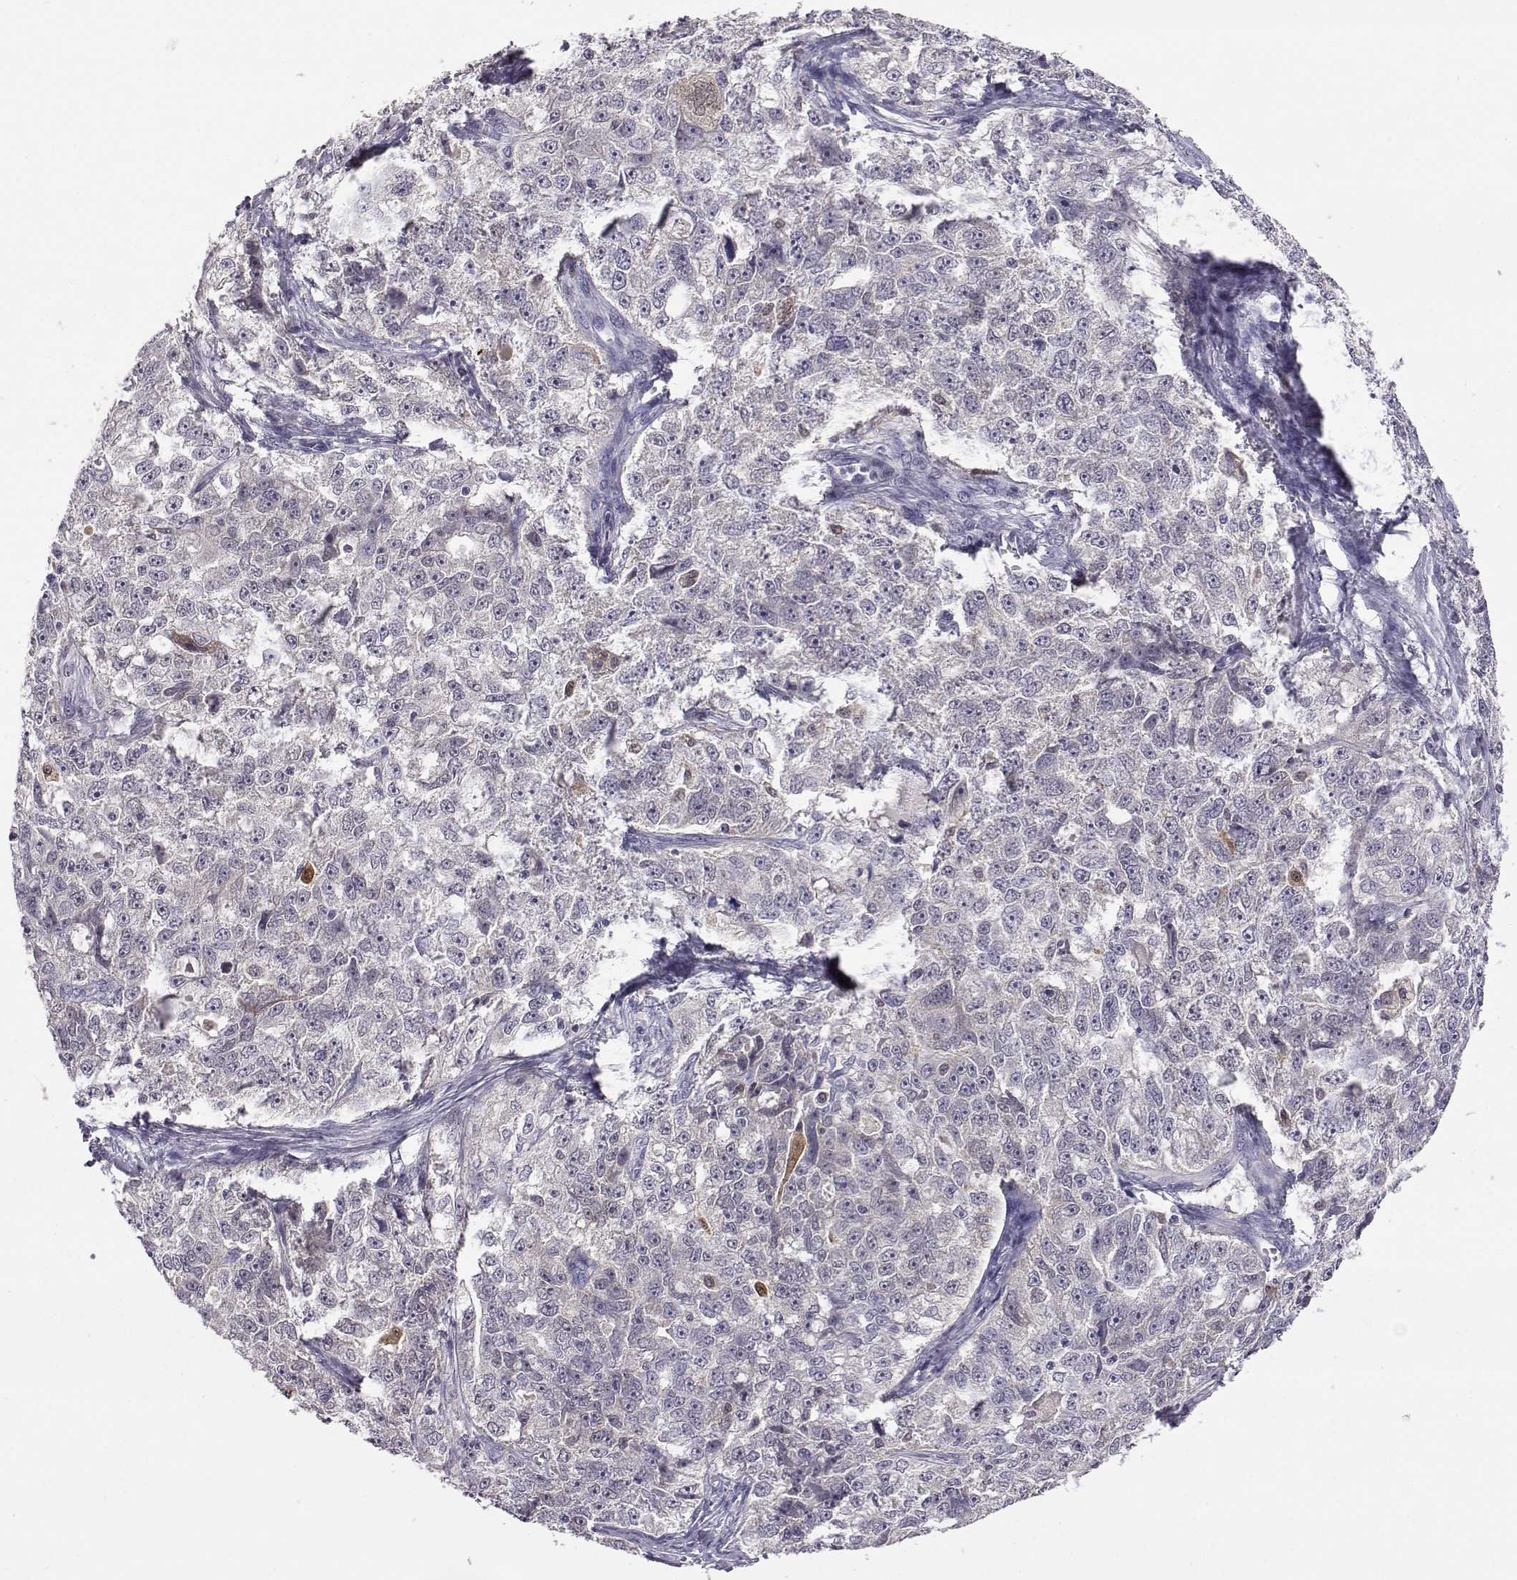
{"staining": {"intensity": "negative", "quantity": "none", "location": "none"}, "tissue": "ovarian cancer", "cell_type": "Tumor cells", "image_type": "cancer", "snomed": [{"axis": "morphology", "description": "Cystadenocarcinoma, serous, NOS"}, {"axis": "topography", "description": "Ovary"}], "caption": "A micrograph of ovarian cancer (serous cystadenocarcinoma) stained for a protein reveals no brown staining in tumor cells.", "gene": "AKR1B1", "patient": {"sex": "female", "age": 51}}